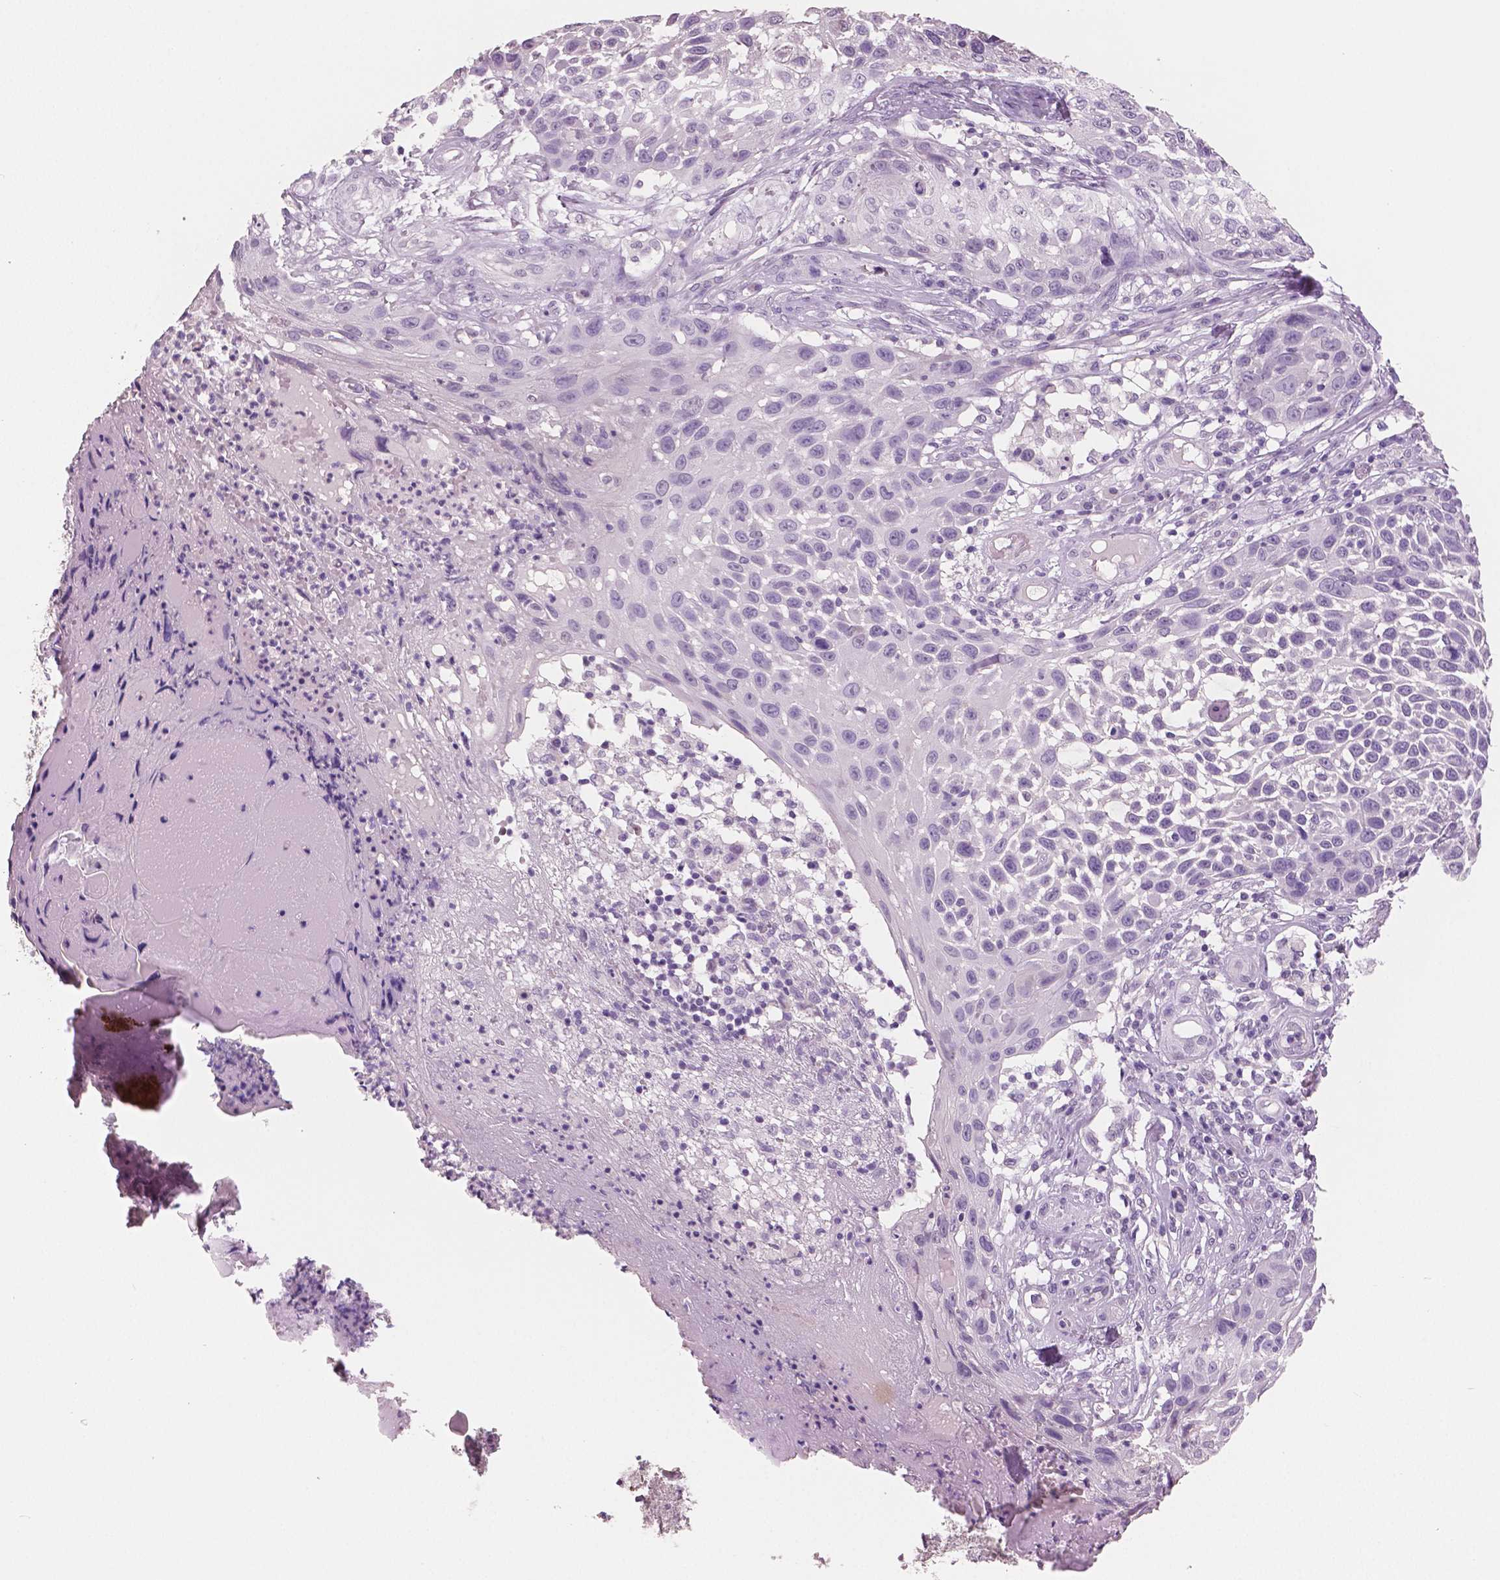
{"staining": {"intensity": "negative", "quantity": "none", "location": "none"}, "tissue": "skin cancer", "cell_type": "Tumor cells", "image_type": "cancer", "snomed": [{"axis": "morphology", "description": "Squamous cell carcinoma, NOS"}, {"axis": "topography", "description": "Skin"}], "caption": "The micrograph shows no staining of tumor cells in skin squamous cell carcinoma. (DAB immunohistochemistry, high magnification).", "gene": "NECAB2", "patient": {"sex": "male", "age": 92}}